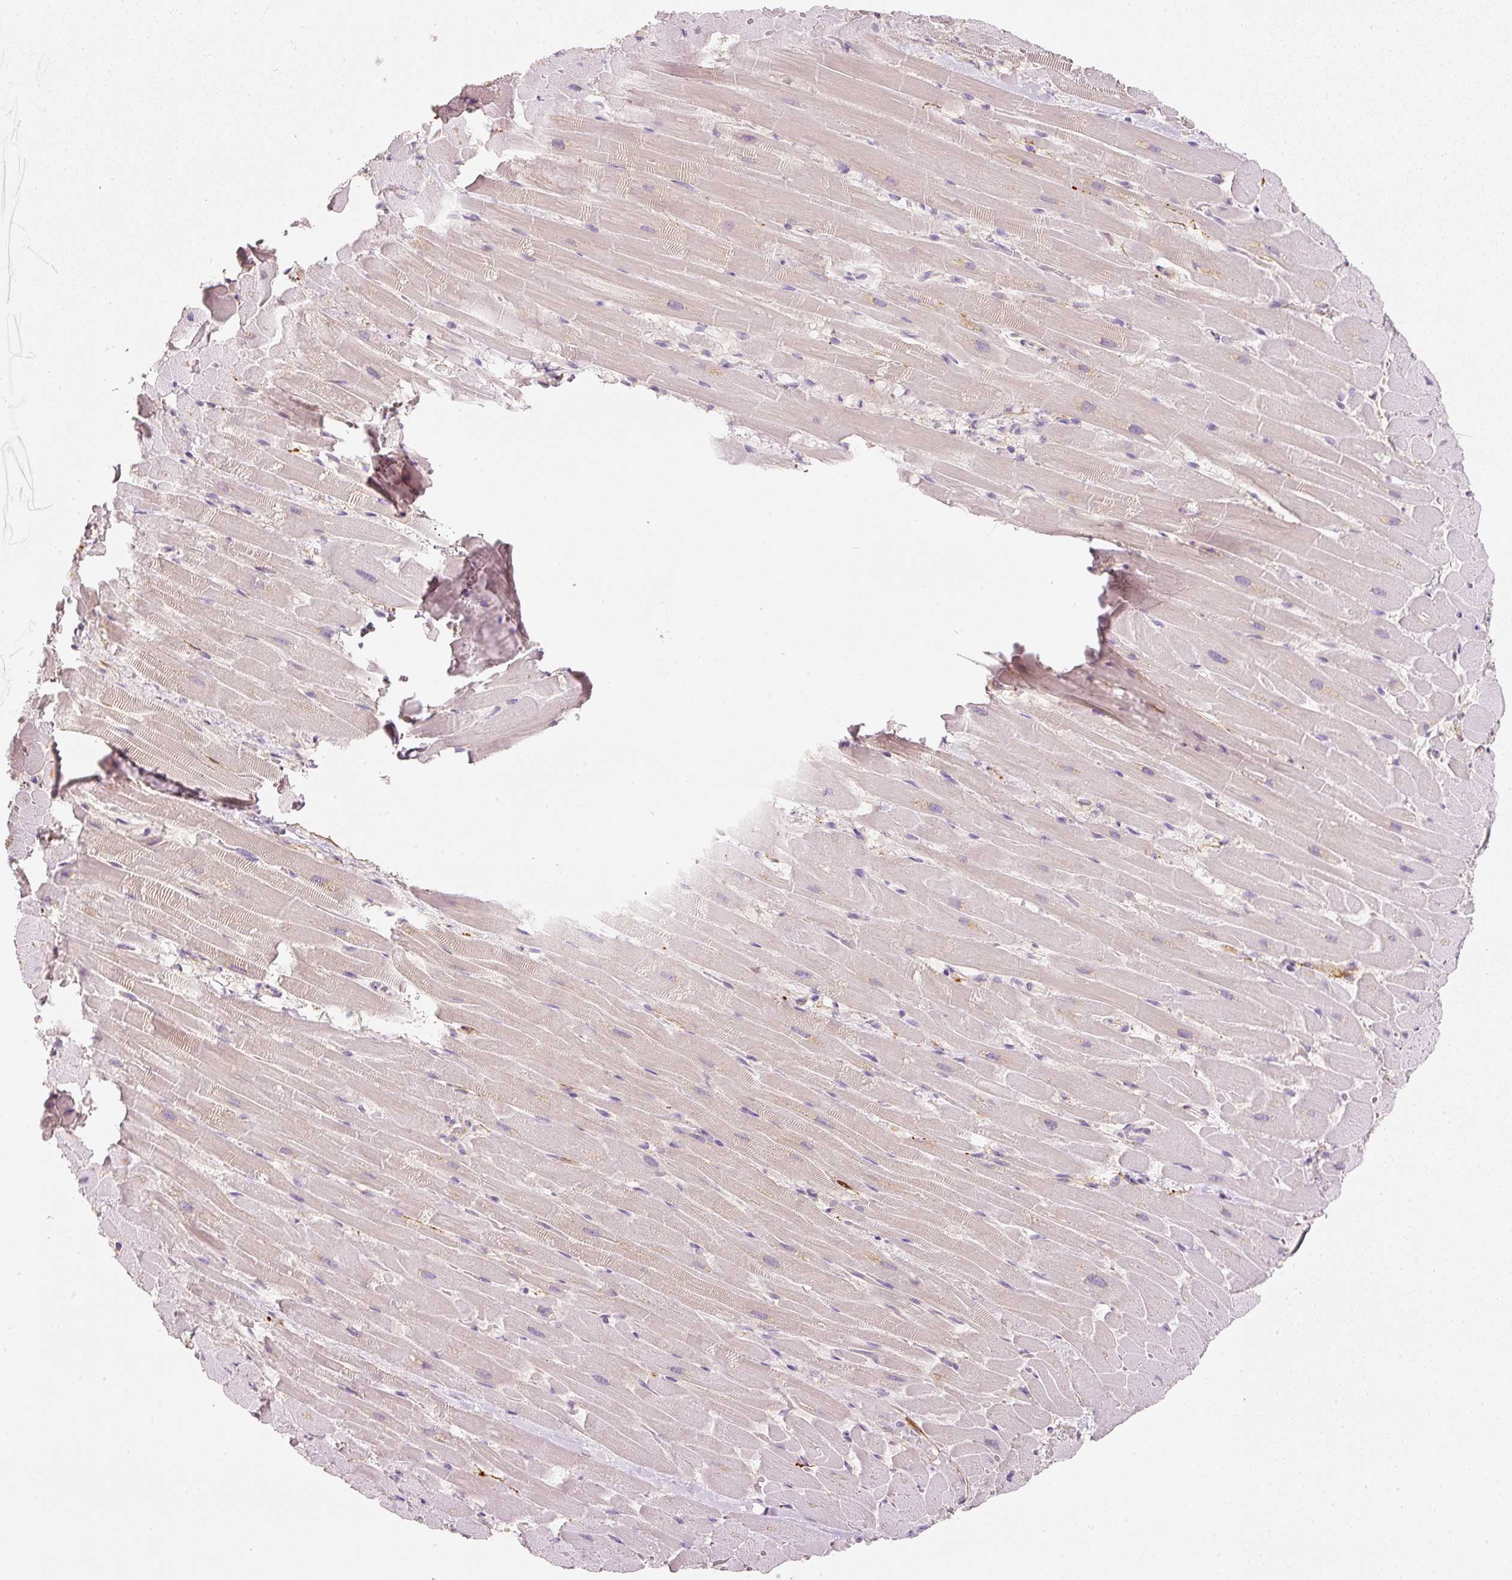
{"staining": {"intensity": "moderate", "quantity": "<25%", "location": "cytoplasmic/membranous"}, "tissue": "heart muscle", "cell_type": "Cardiomyocytes", "image_type": "normal", "snomed": [{"axis": "morphology", "description": "Normal tissue, NOS"}, {"axis": "topography", "description": "Heart"}], "caption": "A high-resolution histopathology image shows immunohistochemistry (IHC) staining of unremarkable heart muscle, which demonstrates moderate cytoplasmic/membranous expression in about <25% of cardiomyocytes.", "gene": "RNF167", "patient": {"sex": "male", "age": 37}}